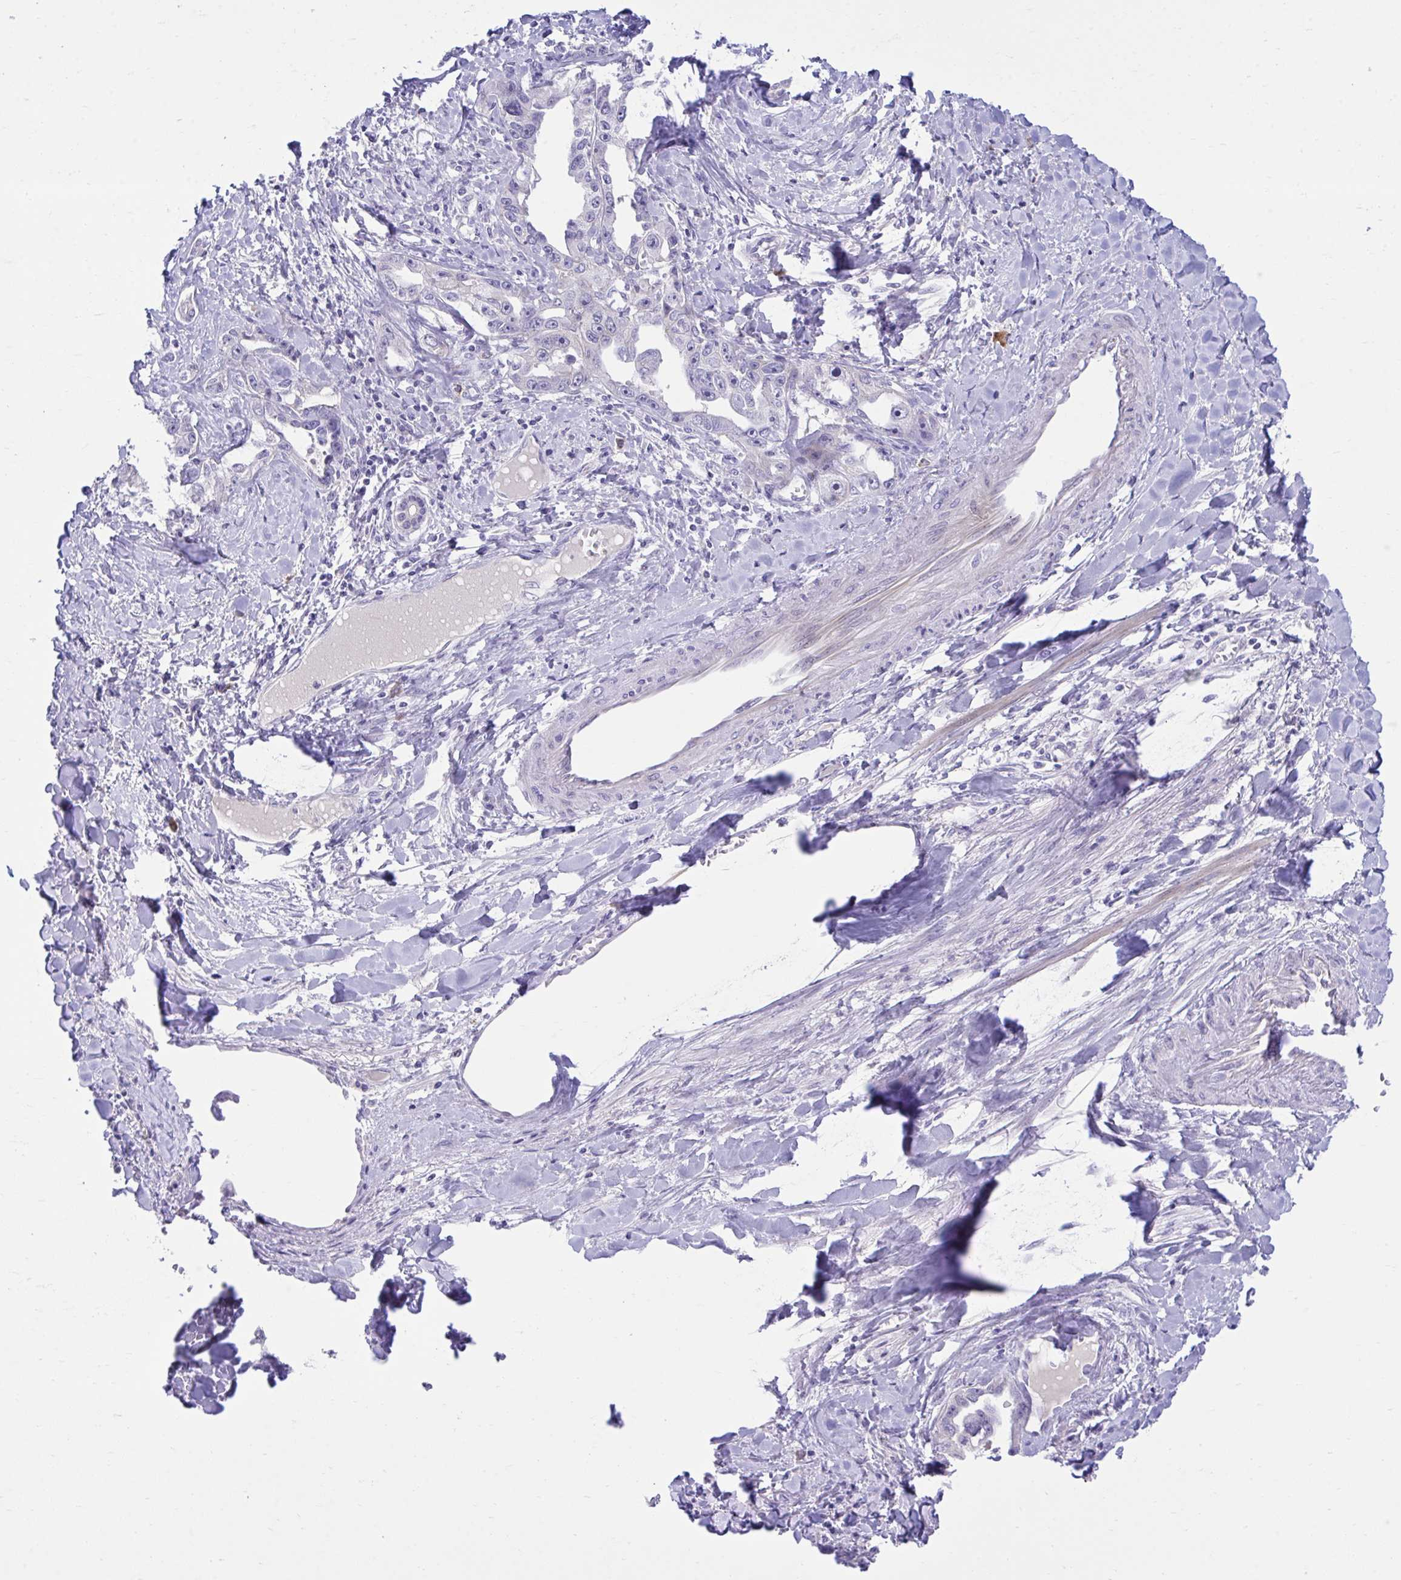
{"staining": {"intensity": "negative", "quantity": "none", "location": "none"}, "tissue": "liver cancer", "cell_type": "Tumor cells", "image_type": "cancer", "snomed": [{"axis": "morphology", "description": "Cholangiocarcinoma"}, {"axis": "topography", "description": "Liver"}], "caption": "IHC photomicrograph of human liver cancer (cholangiocarcinoma) stained for a protein (brown), which displays no expression in tumor cells. (DAB IHC visualized using brightfield microscopy, high magnification).", "gene": "MED9", "patient": {"sex": "male", "age": 59}}